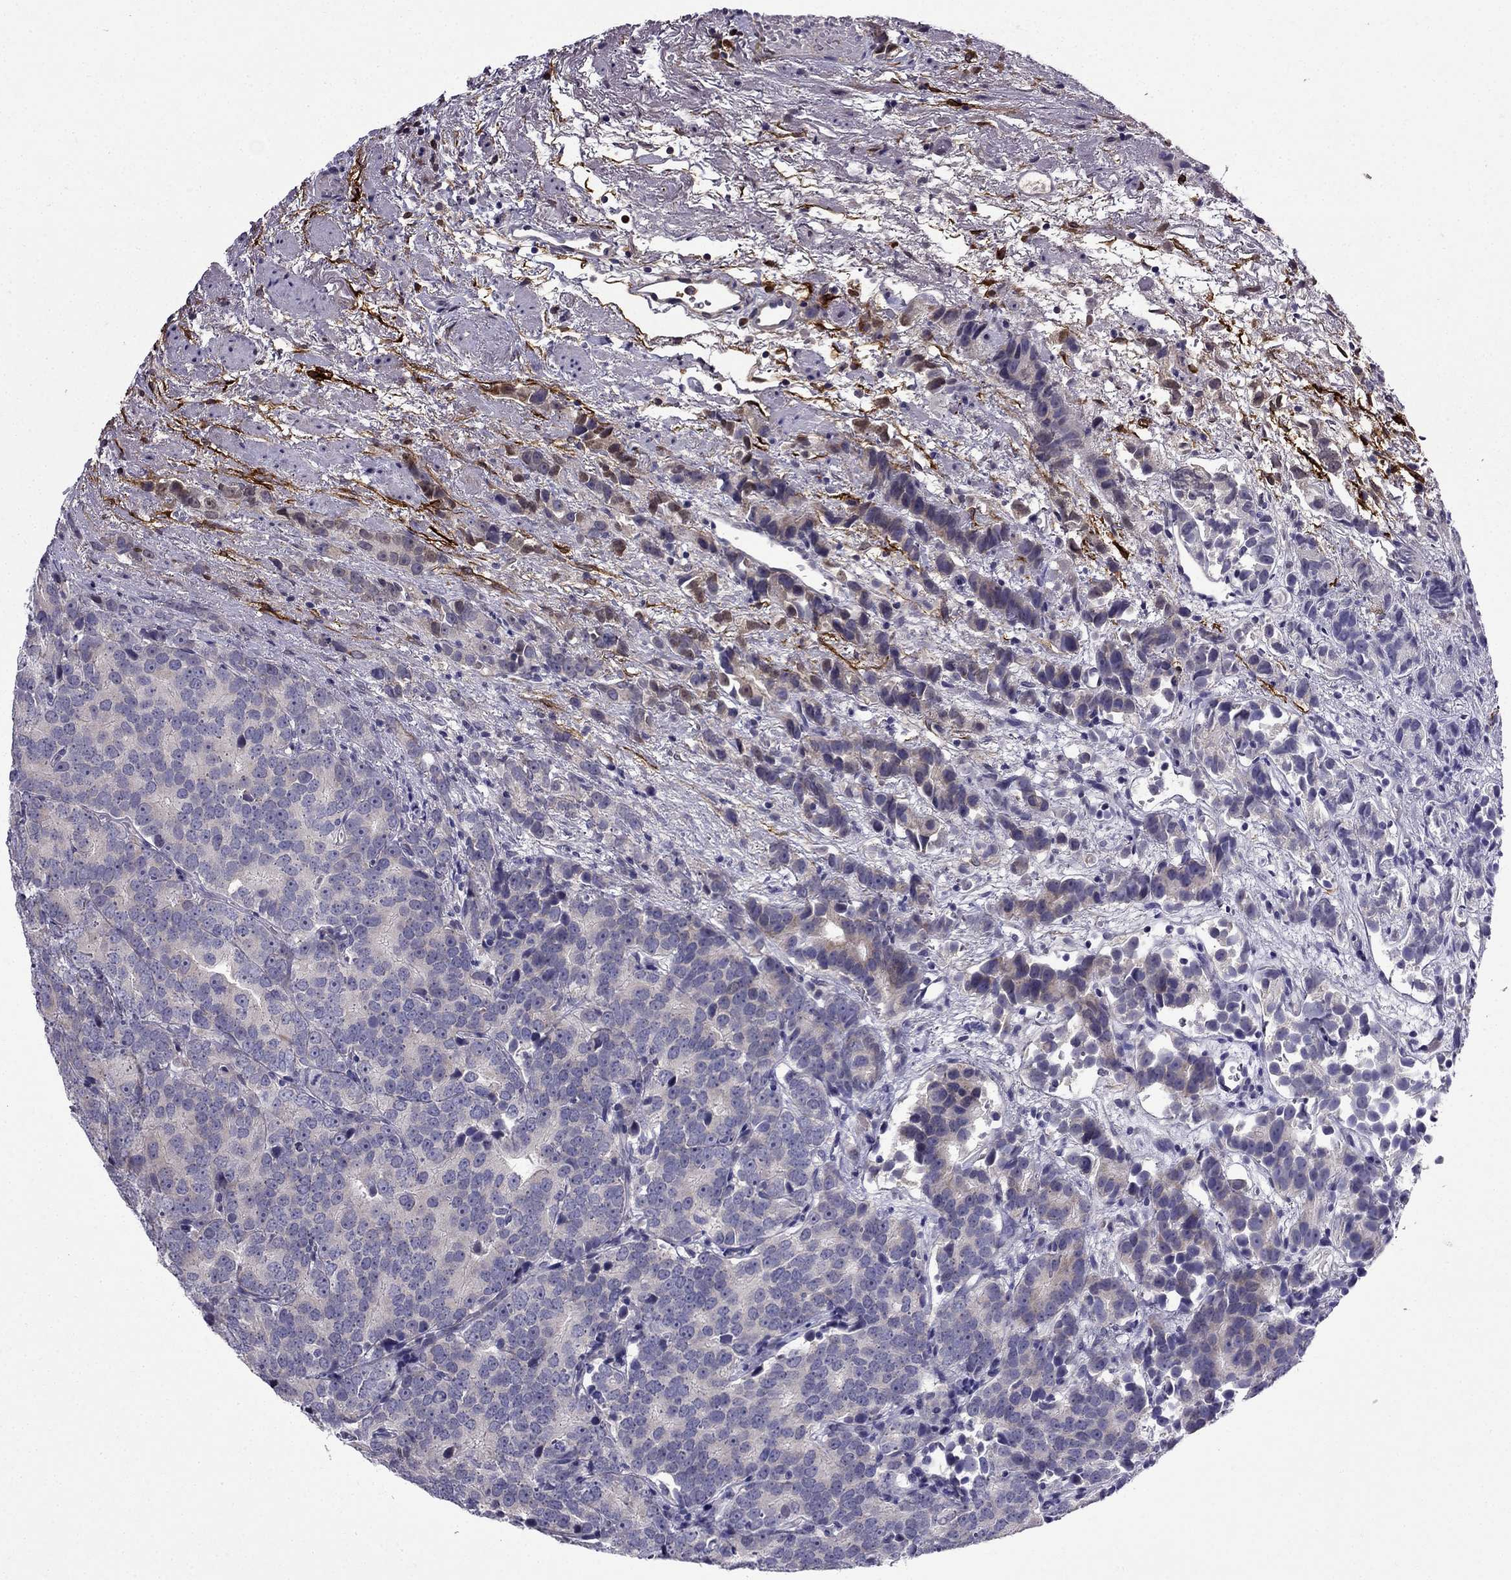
{"staining": {"intensity": "negative", "quantity": "none", "location": "none"}, "tissue": "prostate cancer", "cell_type": "Tumor cells", "image_type": "cancer", "snomed": [{"axis": "morphology", "description": "Adenocarcinoma, High grade"}, {"axis": "topography", "description": "Prostate"}], "caption": "Tumor cells show no significant protein staining in prostate high-grade adenocarcinoma.", "gene": "PI16", "patient": {"sex": "male", "age": 90}}